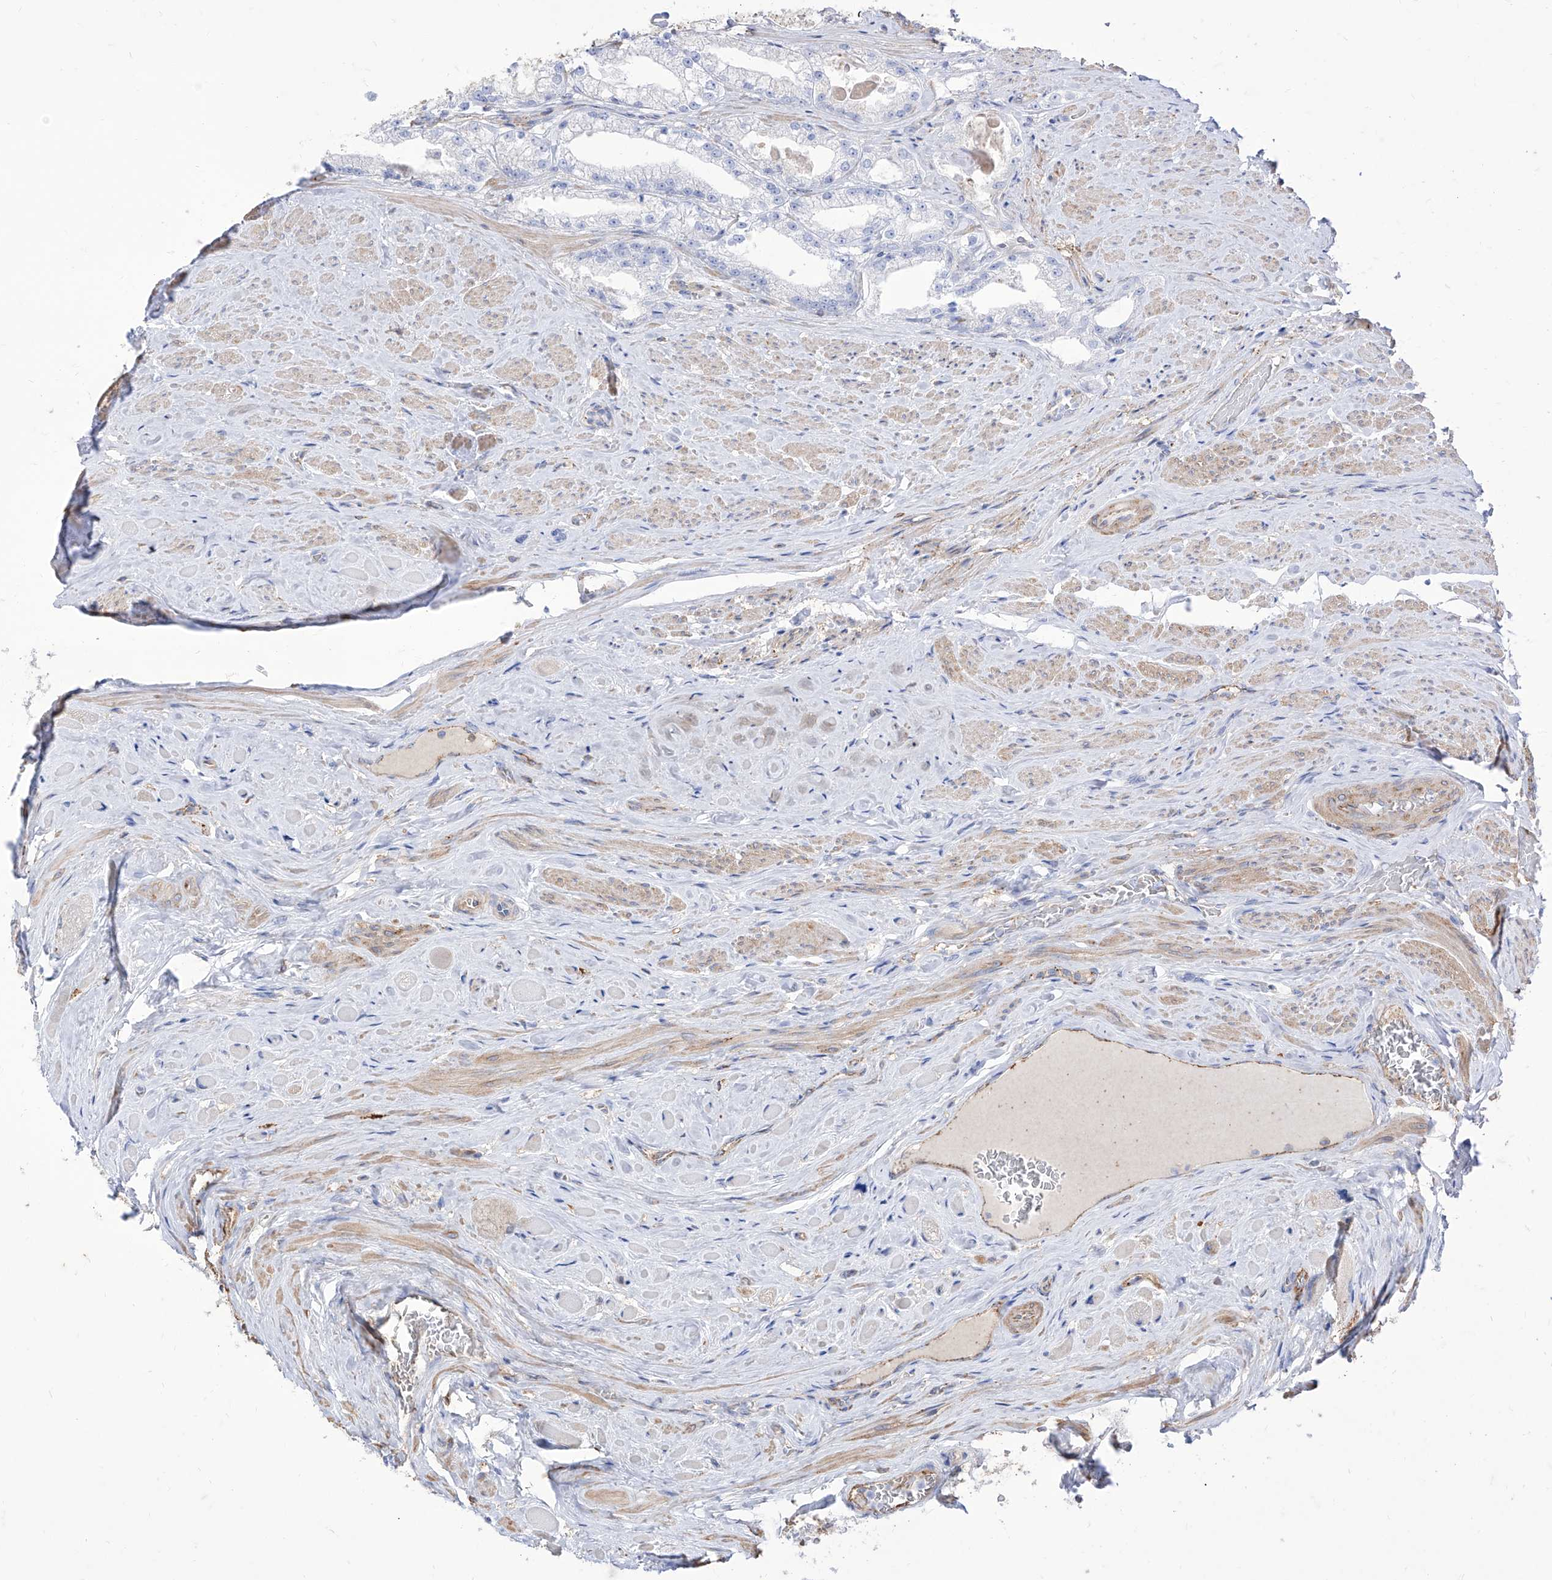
{"staining": {"intensity": "negative", "quantity": "none", "location": "none"}, "tissue": "prostate cancer", "cell_type": "Tumor cells", "image_type": "cancer", "snomed": [{"axis": "morphology", "description": "Adenocarcinoma, High grade"}, {"axis": "topography", "description": "Prostate"}], "caption": "This is a histopathology image of immunohistochemistry (IHC) staining of prostate cancer, which shows no staining in tumor cells.", "gene": "C1orf74", "patient": {"sex": "male", "age": 64}}